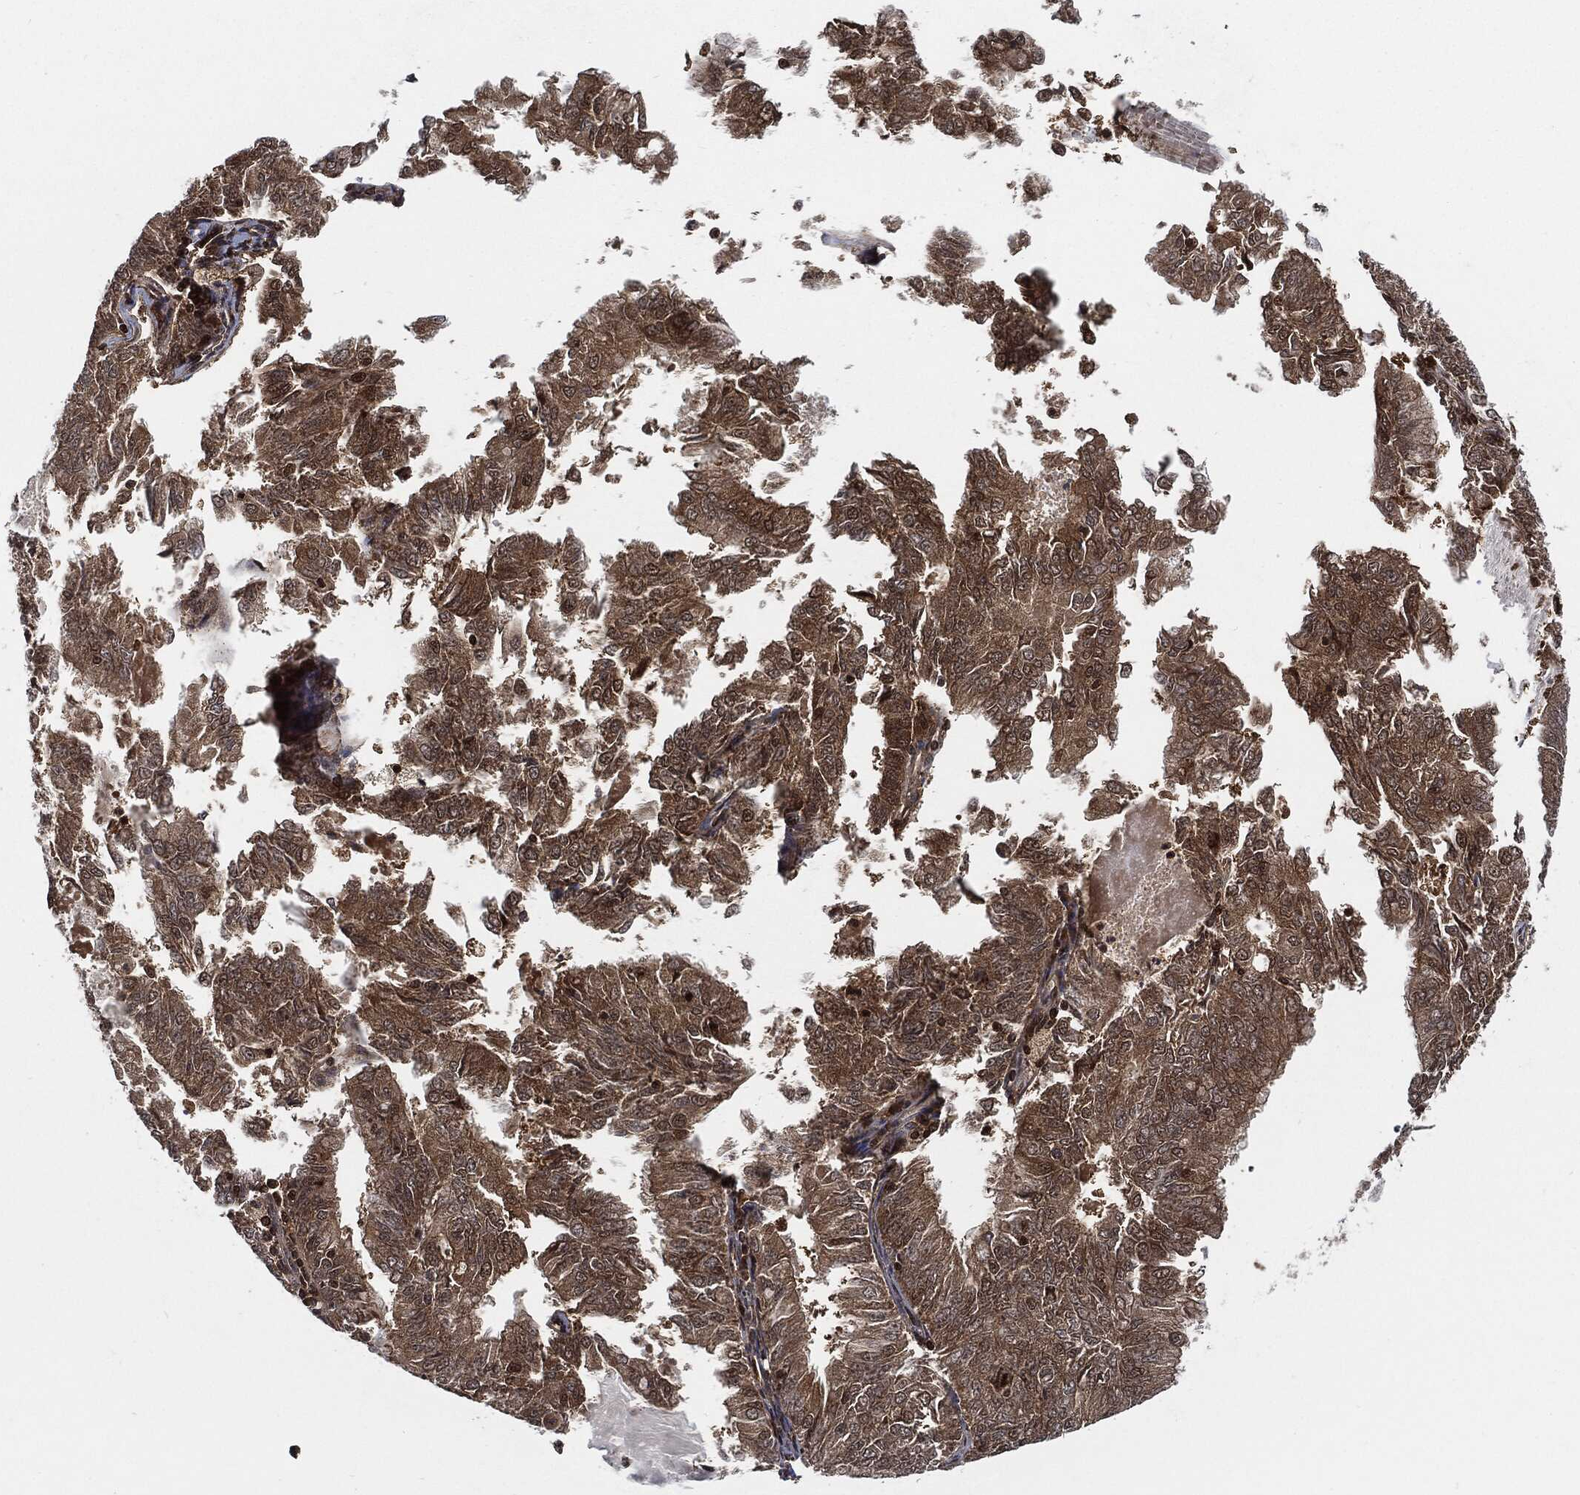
{"staining": {"intensity": "moderate", "quantity": ">75%", "location": "cytoplasmic/membranous"}, "tissue": "endometrial cancer", "cell_type": "Tumor cells", "image_type": "cancer", "snomed": [{"axis": "morphology", "description": "Adenocarcinoma, NOS"}, {"axis": "topography", "description": "Endometrium"}], "caption": "Brown immunohistochemical staining in endometrial adenocarcinoma shows moderate cytoplasmic/membranous expression in about >75% of tumor cells.", "gene": "CUTA", "patient": {"sex": "female", "age": 57}}